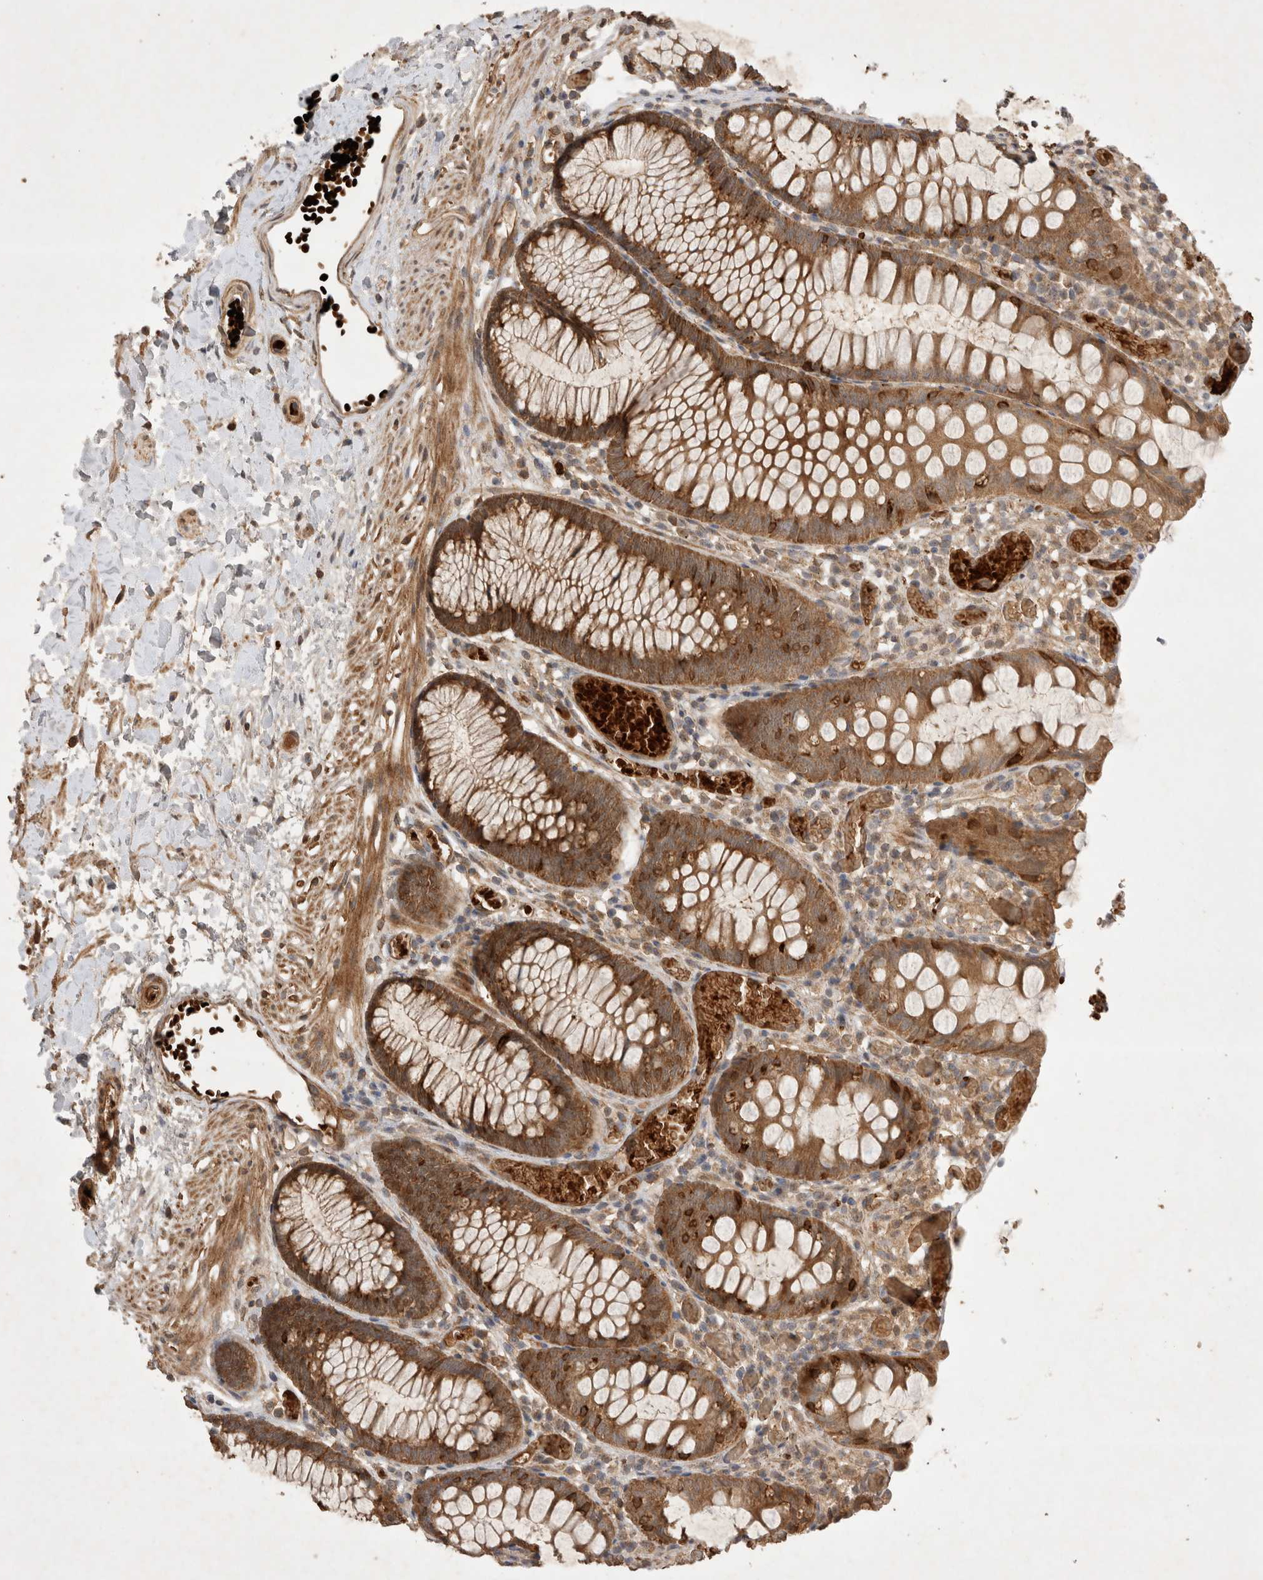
{"staining": {"intensity": "moderate", "quantity": ">75%", "location": "cytoplasmic/membranous"}, "tissue": "colon", "cell_type": "Endothelial cells", "image_type": "normal", "snomed": [{"axis": "morphology", "description": "Normal tissue, NOS"}, {"axis": "topography", "description": "Colon"}], "caption": "This is an image of immunohistochemistry (IHC) staining of normal colon, which shows moderate expression in the cytoplasmic/membranous of endothelial cells.", "gene": "FAM221A", "patient": {"sex": "male", "age": 14}}